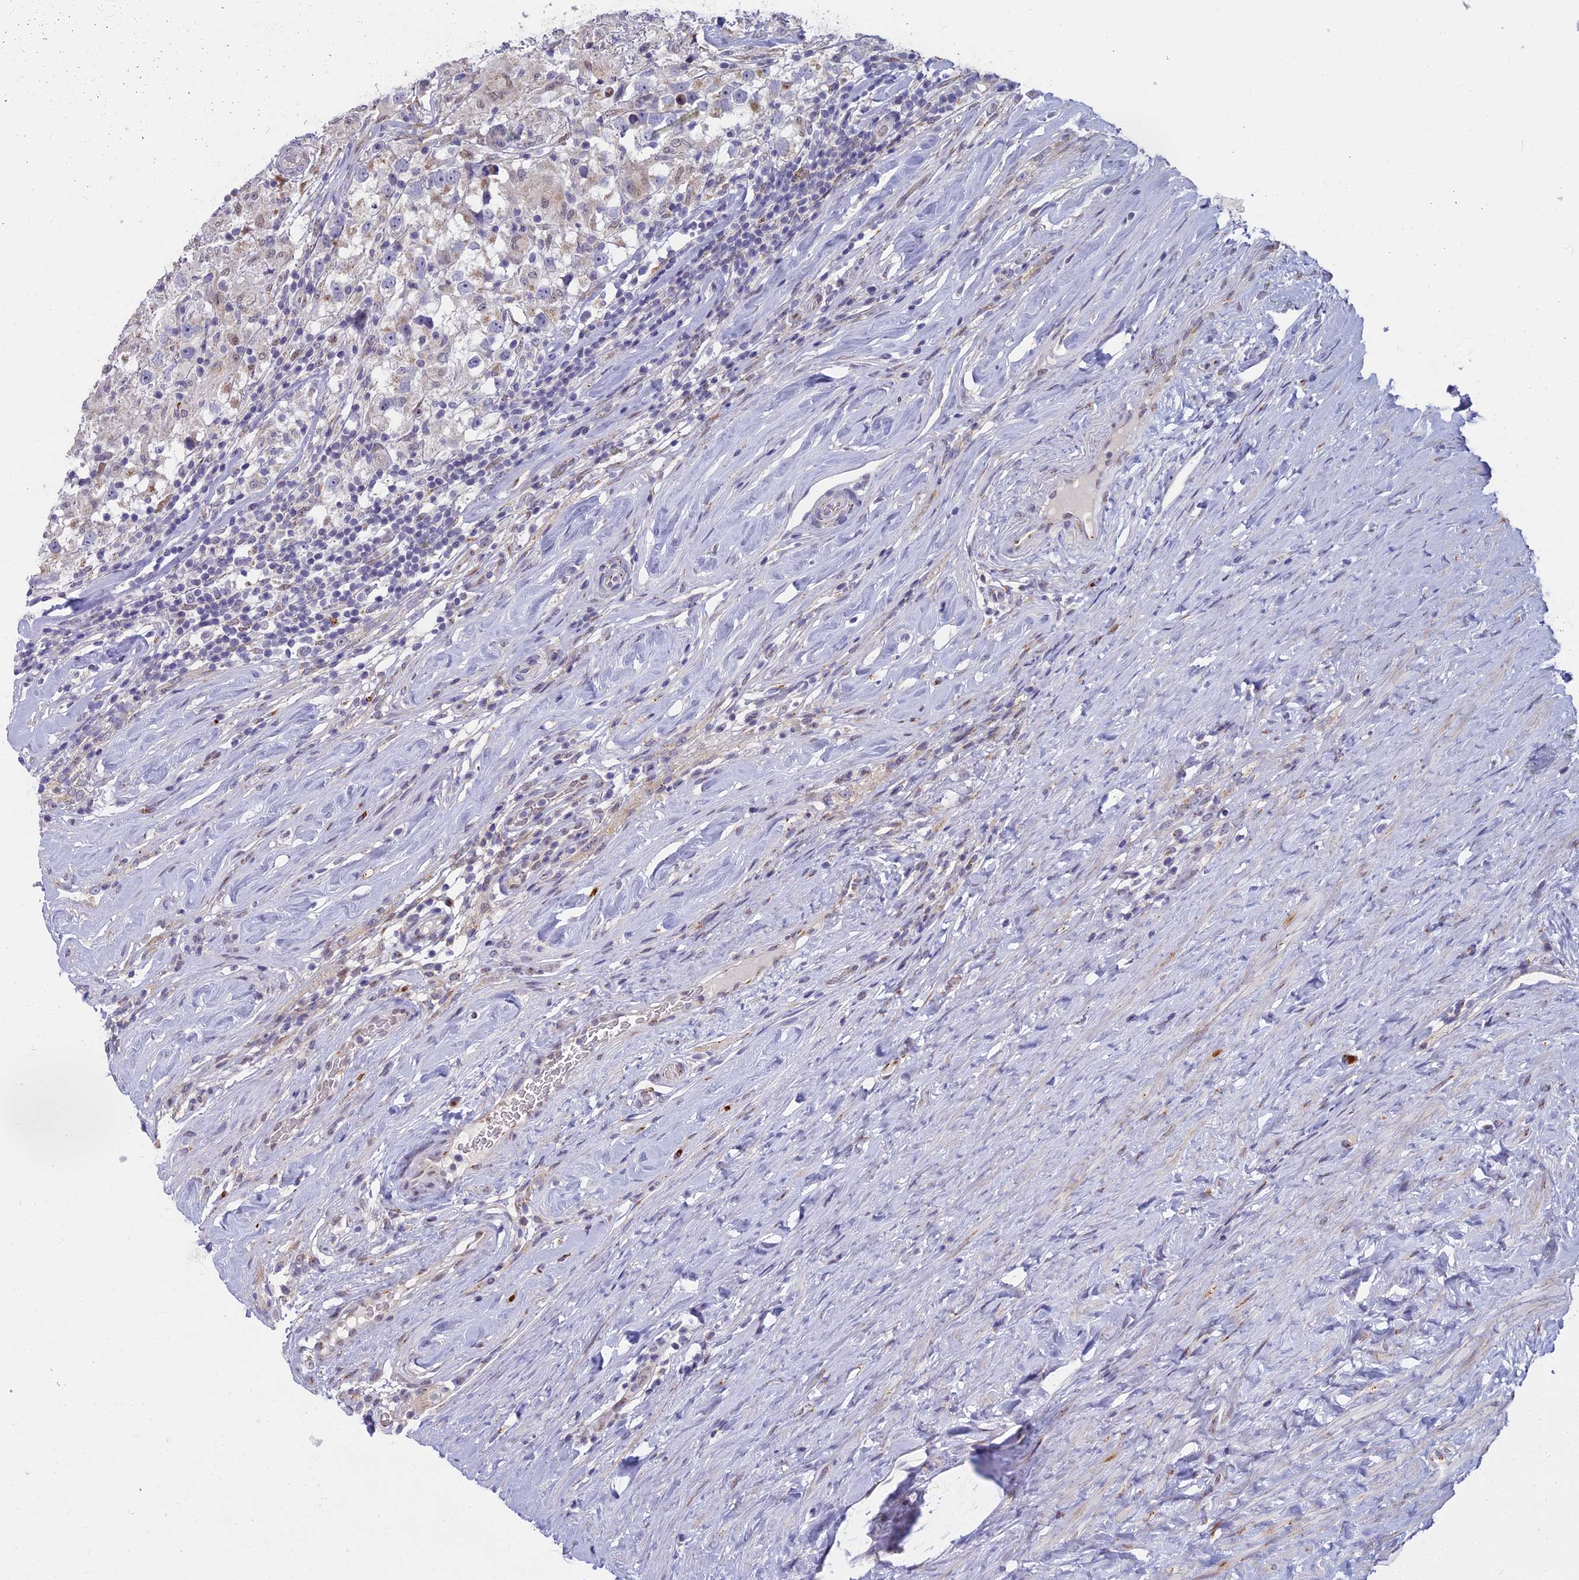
{"staining": {"intensity": "weak", "quantity": "<25%", "location": "cytoplasmic/membranous"}, "tissue": "testis cancer", "cell_type": "Tumor cells", "image_type": "cancer", "snomed": [{"axis": "morphology", "description": "Seminoma, NOS"}, {"axis": "topography", "description": "Testis"}], "caption": "Testis seminoma was stained to show a protein in brown. There is no significant staining in tumor cells.", "gene": "WDPCP", "patient": {"sex": "male", "age": 46}}